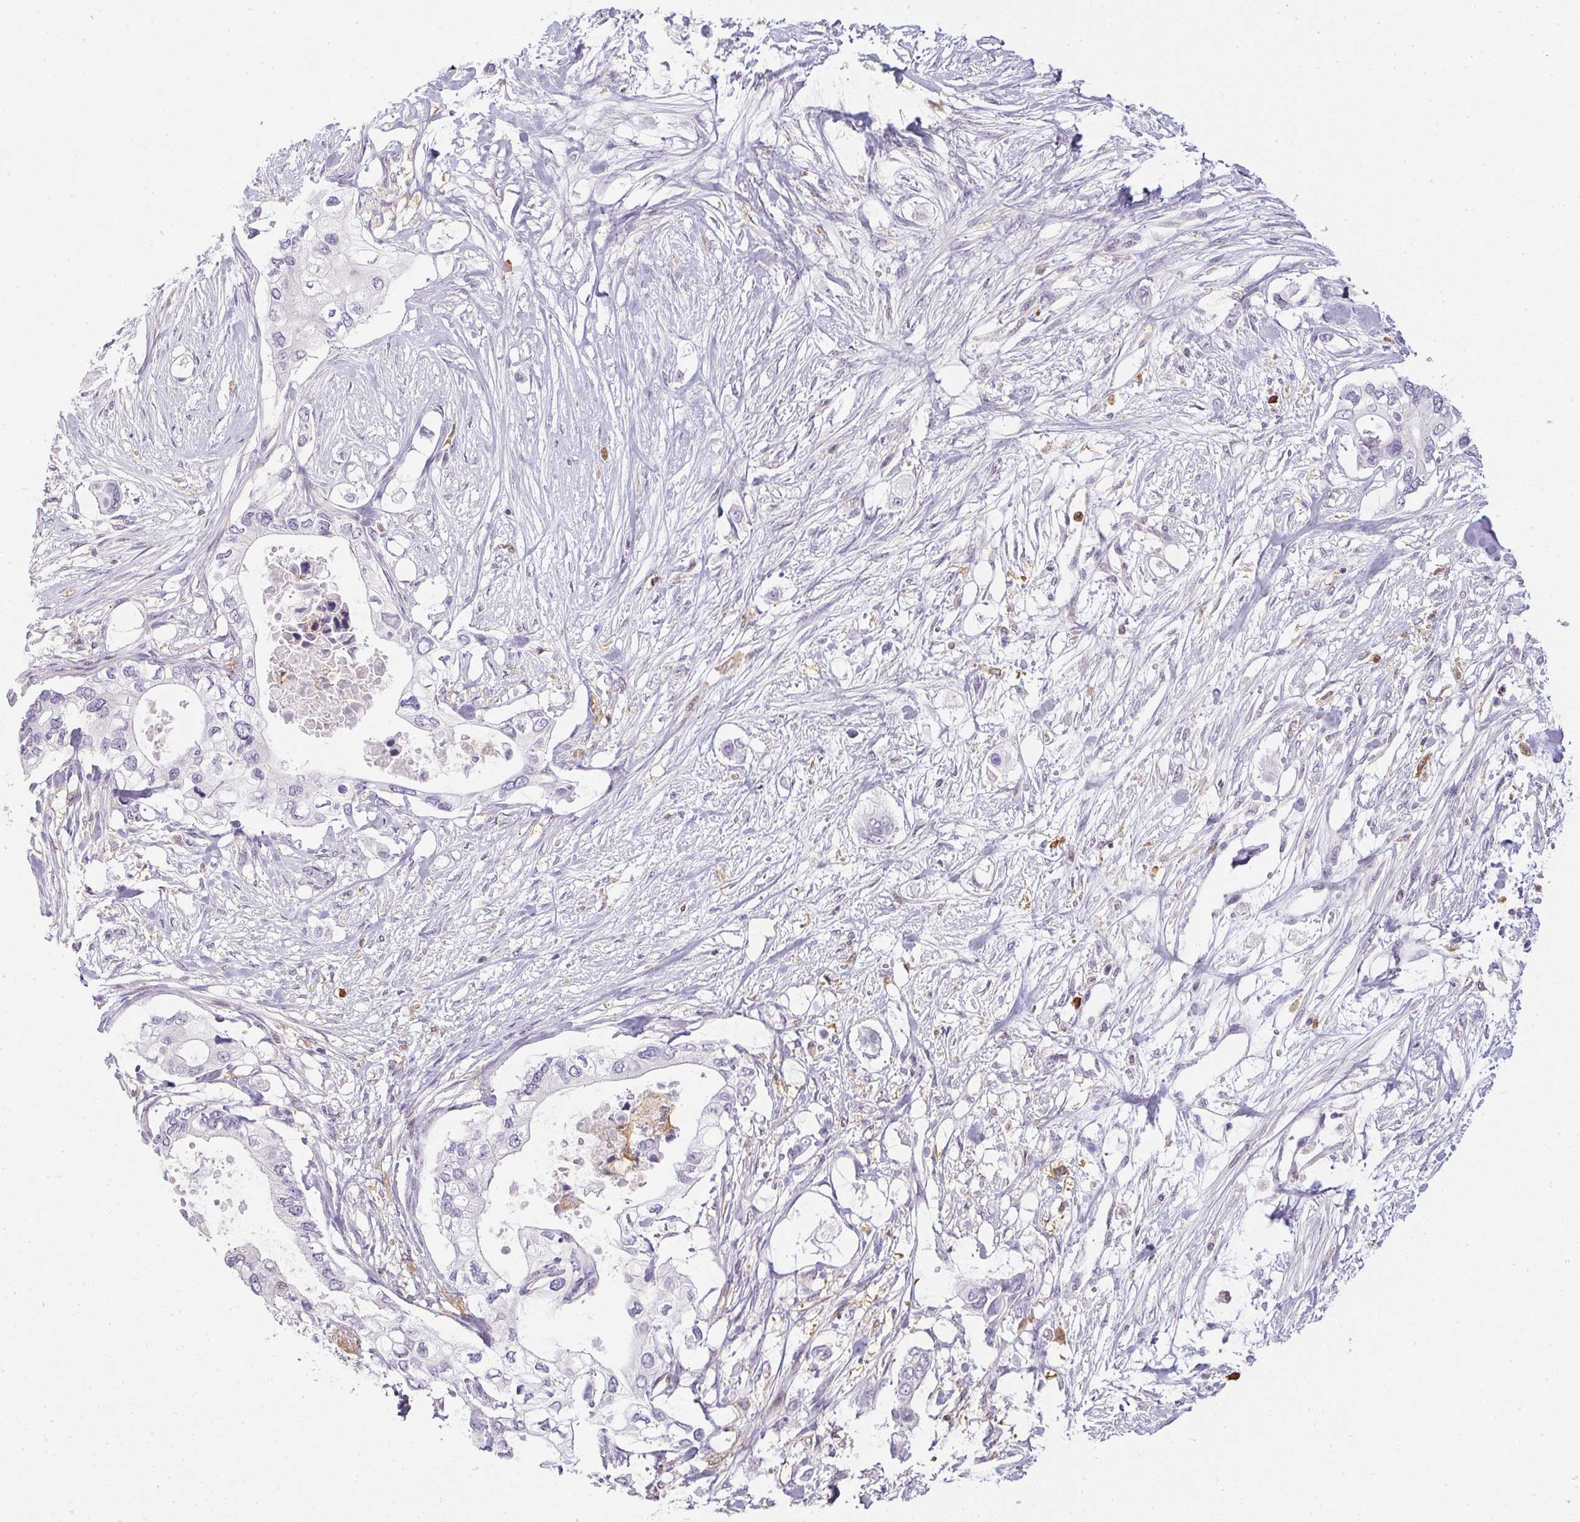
{"staining": {"intensity": "negative", "quantity": "none", "location": "none"}, "tissue": "pancreatic cancer", "cell_type": "Tumor cells", "image_type": "cancer", "snomed": [{"axis": "morphology", "description": "Adenocarcinoma, NOS"}, {"axis": "topography", "description": "Pancreas"}], "caption": "DAB (3,3'-diaminobenzidine) immunohistochemical staining of pancreatic cancer (adenocarcinoma) demonstrates no significant expression in tumor cells.", "gene": "DNAJC5G", "patient": {"sex": "female", "age": 63}}